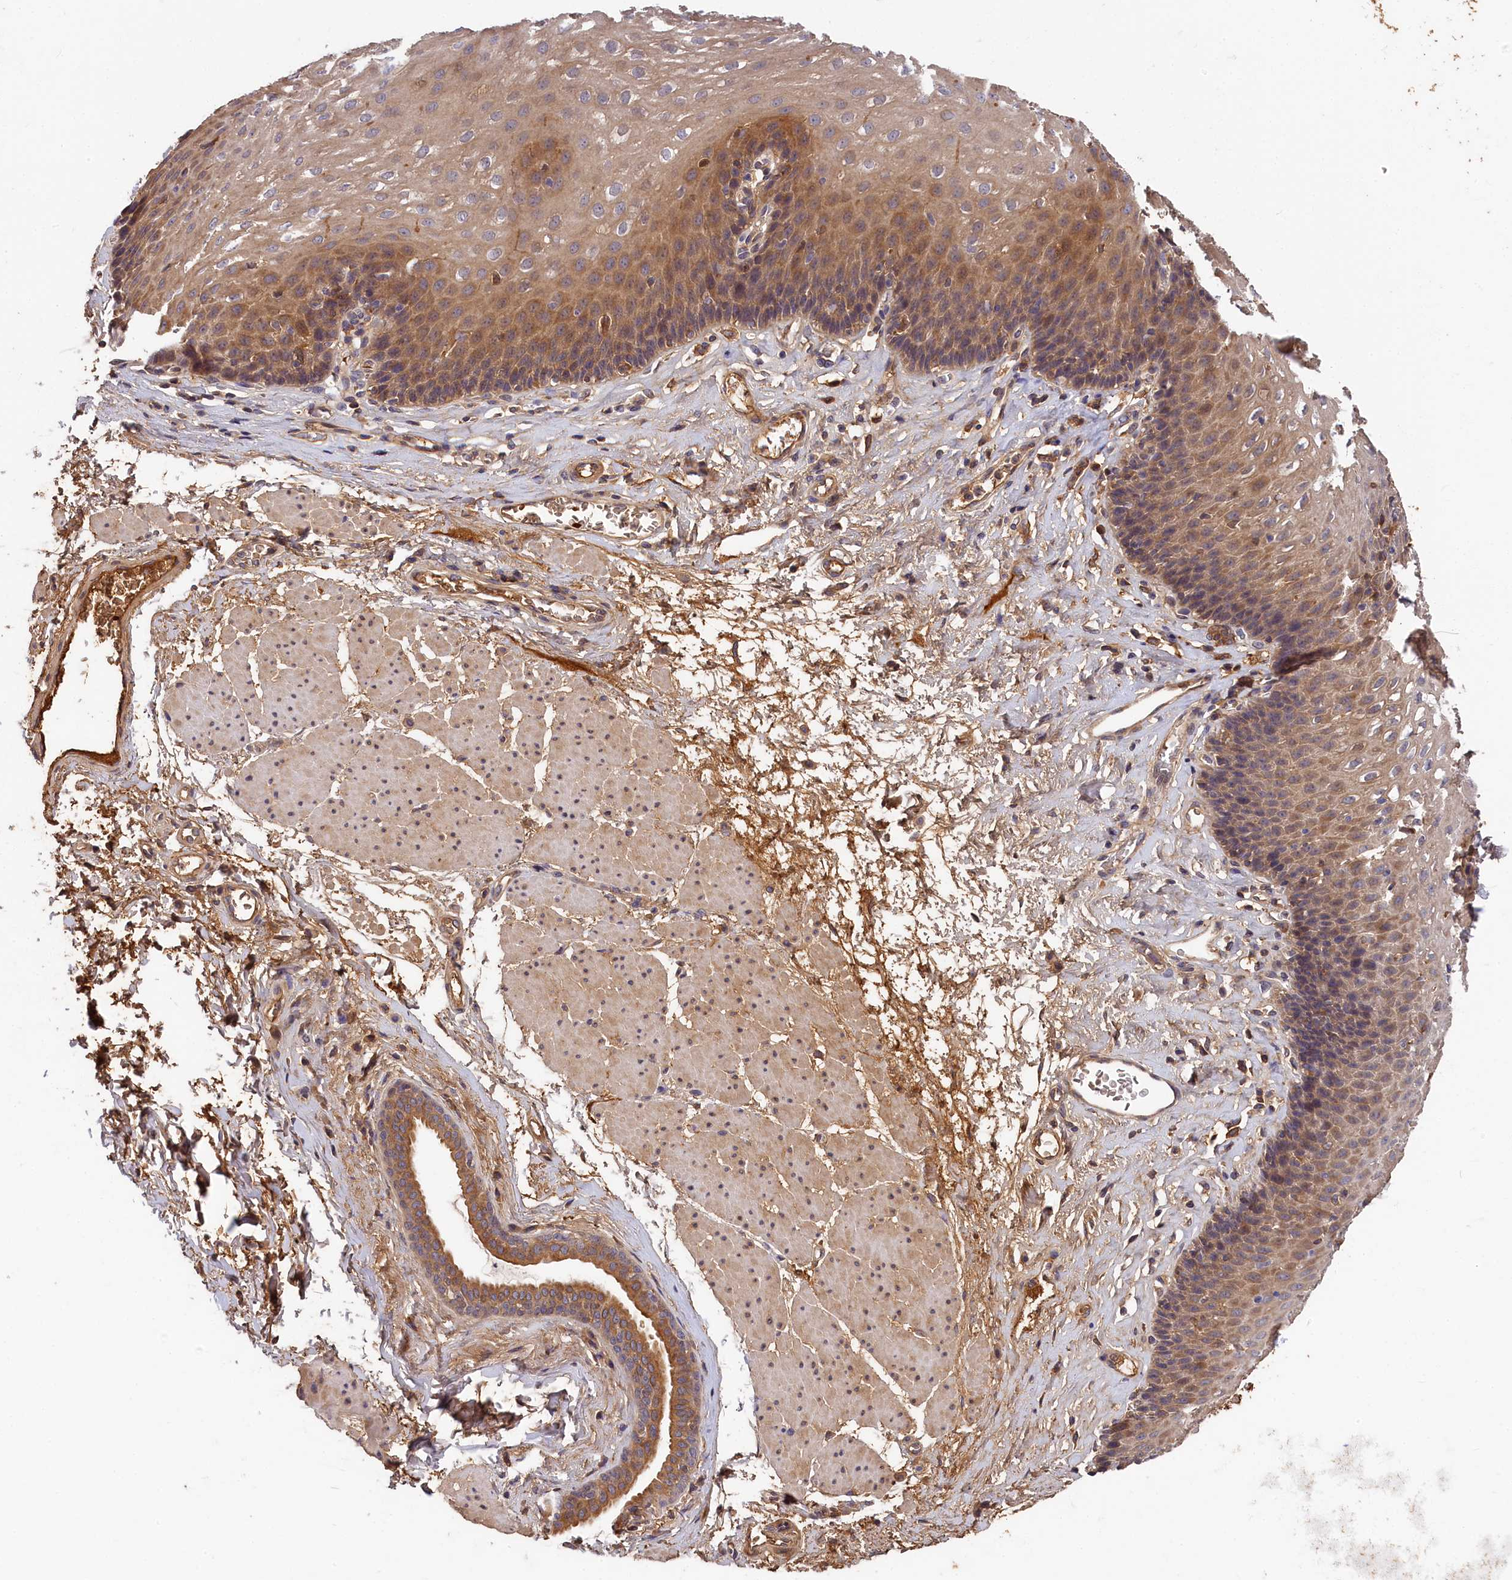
{"staining": {"intensity": "moderate", "quantity": "25%-75%", "location": "cytoplasmic/membranous"}, "tissue": "esophagus", "cell_type": "Squamous epithelial cells", "image_type": "normal", "snomed": [{"axis": "morphology", "description": "Normal tissue, NOS"}, {"axis": "topography", "description": "Esophagus"}], "caption": "A high-resolution micrograph shows IHC staining of unremarkable esophagus, which reveals moderate cytoplasmic/membranous positivity in approximately 25%-75% of squamous epithelial cells. (brown staining indicates protein expression, while blue staining denotes nuclei).", "gene": "ITIH1", "patient": {"sex": "female", "age": 66}}